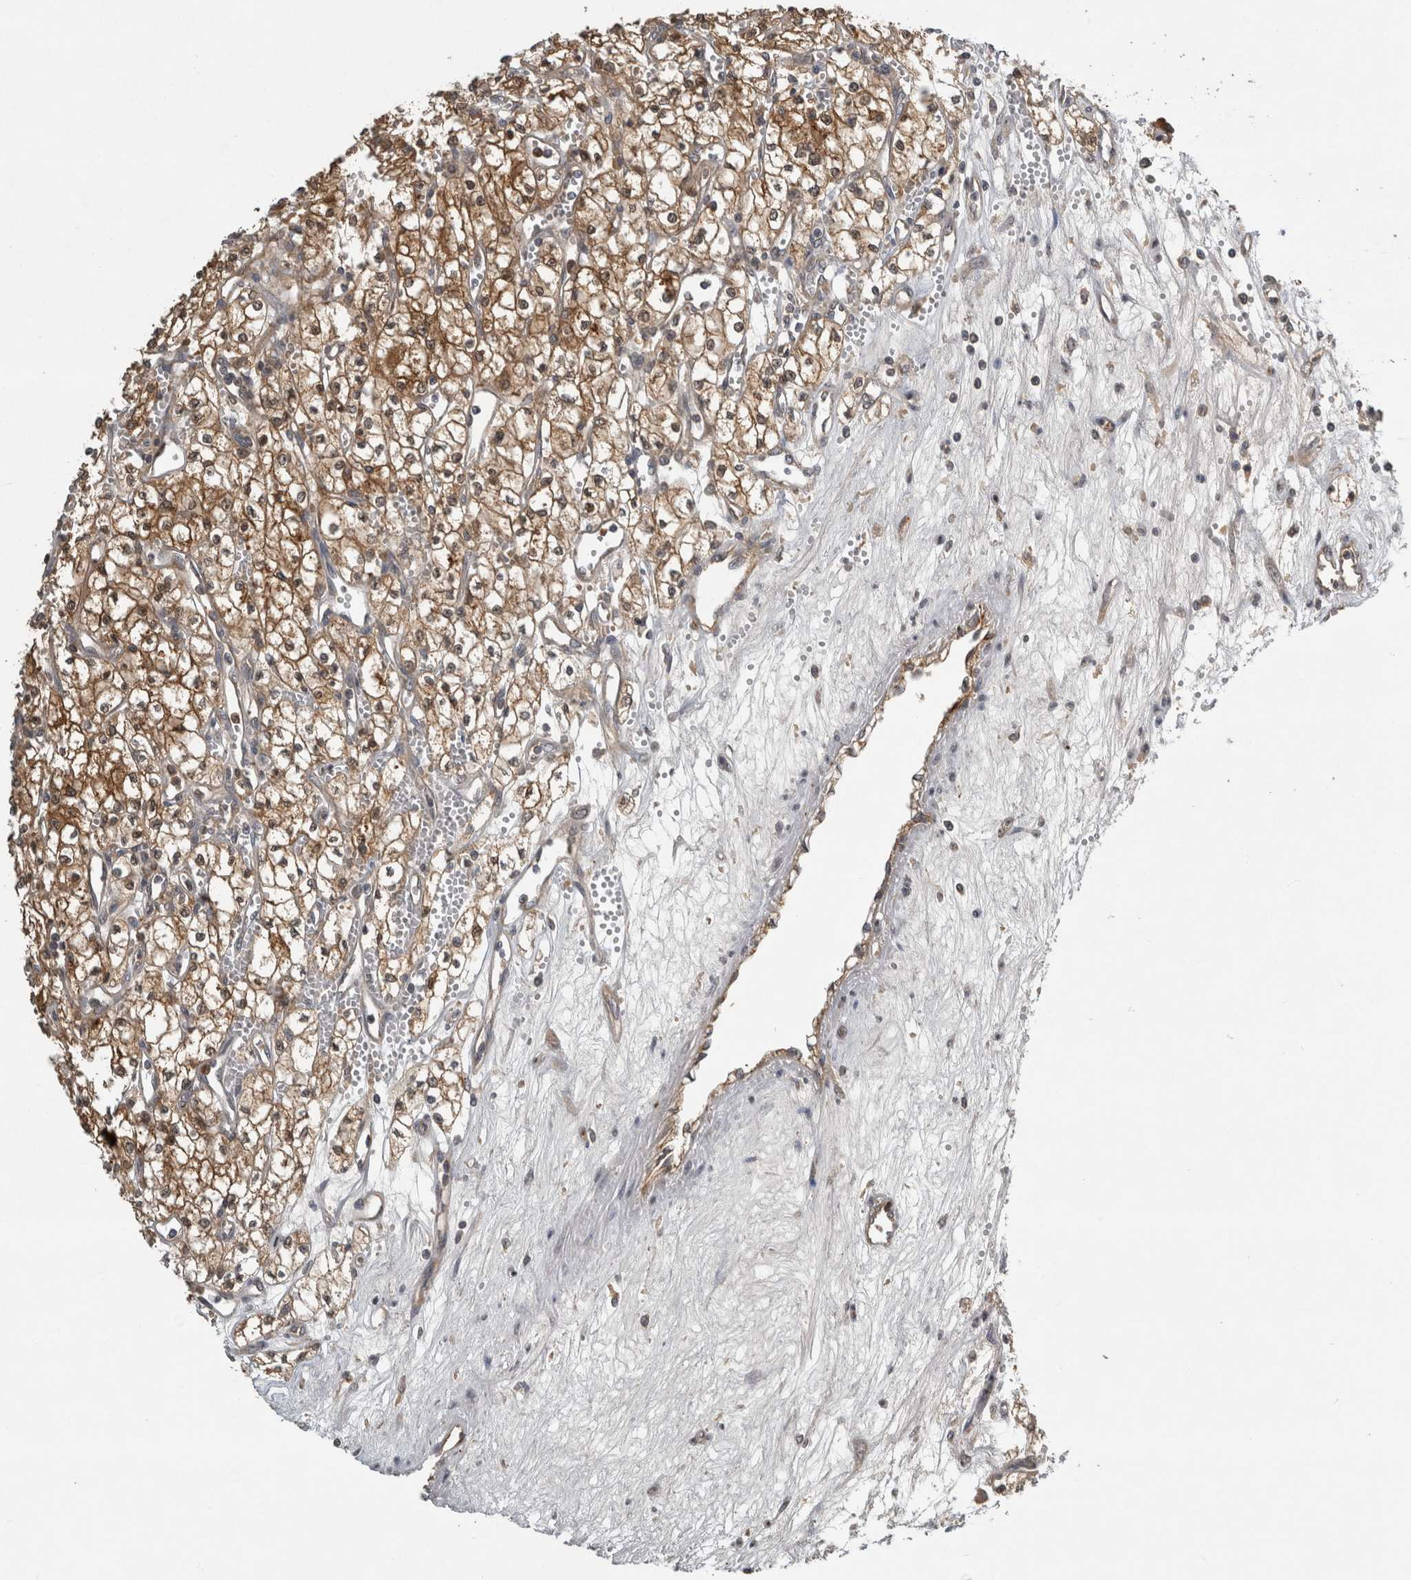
{"staining": {"intensity": "moderate", "quantity": ">75%", "location": "cytoplasmic/membranous"}, "tissue": "renal cancer", "cell_type": "Tumor cells", "image_type": "cancer", "snomed": [{"axis": "morphology", "description": "Adenocarcinoma, NOS"}, {"axis": "topography", "description": "Kidney"}], "caption": "Immunohistochemistry (IHC) staining of renal adenocarcinoma, which demonstrates medium levels of moderate cytoplasmic/membranous expression in approximately >75% of tumor cells indicating moderate cytoplasmic/membranous protein expression. The staining was performed using DAB (brown) for protein detection and nuclei were counterstained in hematoxylin (blue).", "gene": "TRMT61B", "patient": {"sex": "male", "age": 59}}